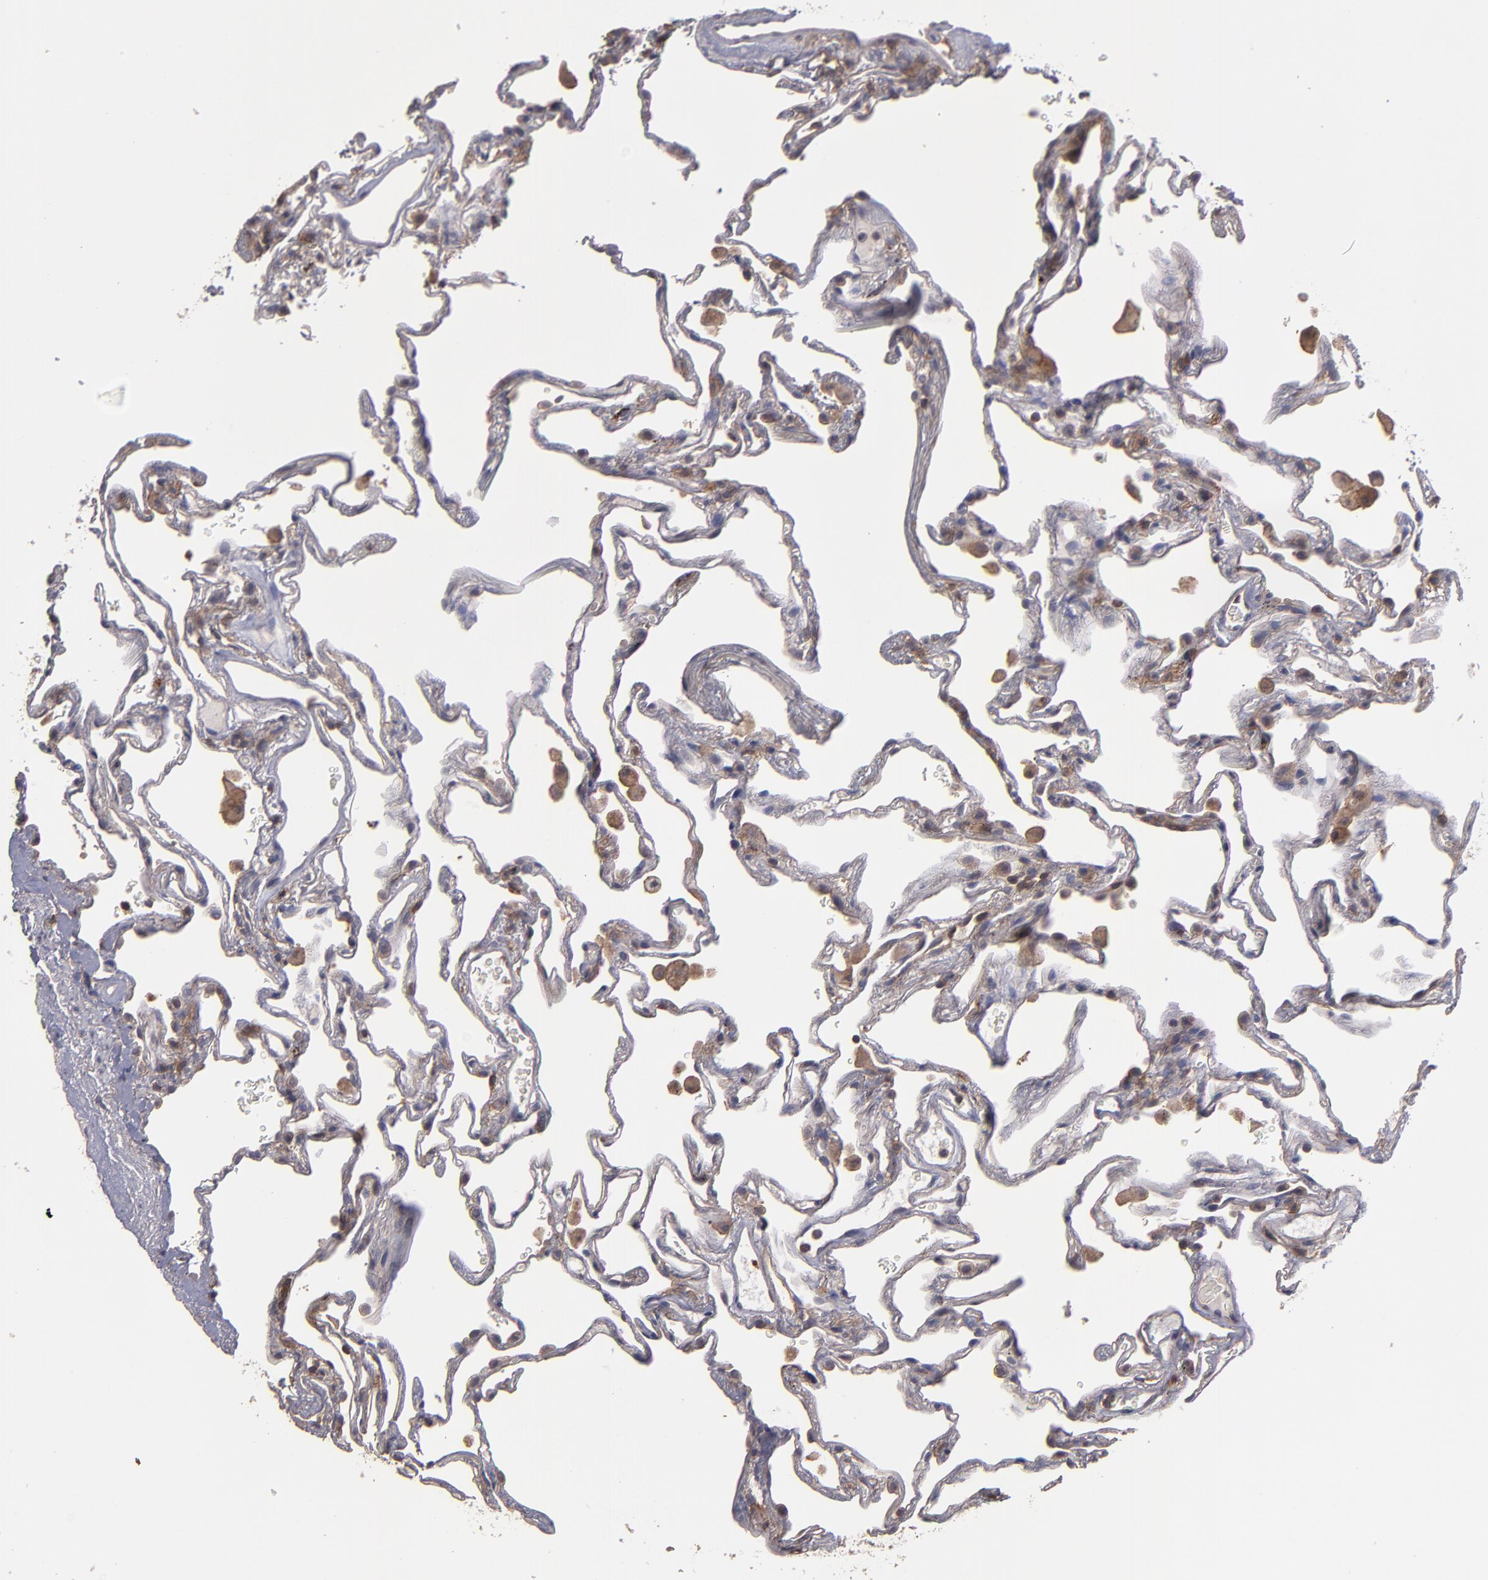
{"staining": {"intensity": "negative", "quantity": "none", "location": "none"}, "tissue": "lung", "cell_type": "Alveolar cells", "image_type": "normal", "snomed": [{"axis": "morphology", "description": "Normal tissue, NOS"}, {"axis": "morphology", "description": "Inflammation, NOS"}, {"axis": "topography", "description": "Lung"}], "caption": "This histopathology image is of normal lung stained with immunohistochemistry (IHC) to label a protein in brown with the nuclei are counter-stained blue. There is no expression in alveolar cells. (DAB immunohistochemistry (IHC), high magnification).", "gene": "NF2", "patient": {"sex": "male", "age": 69}}